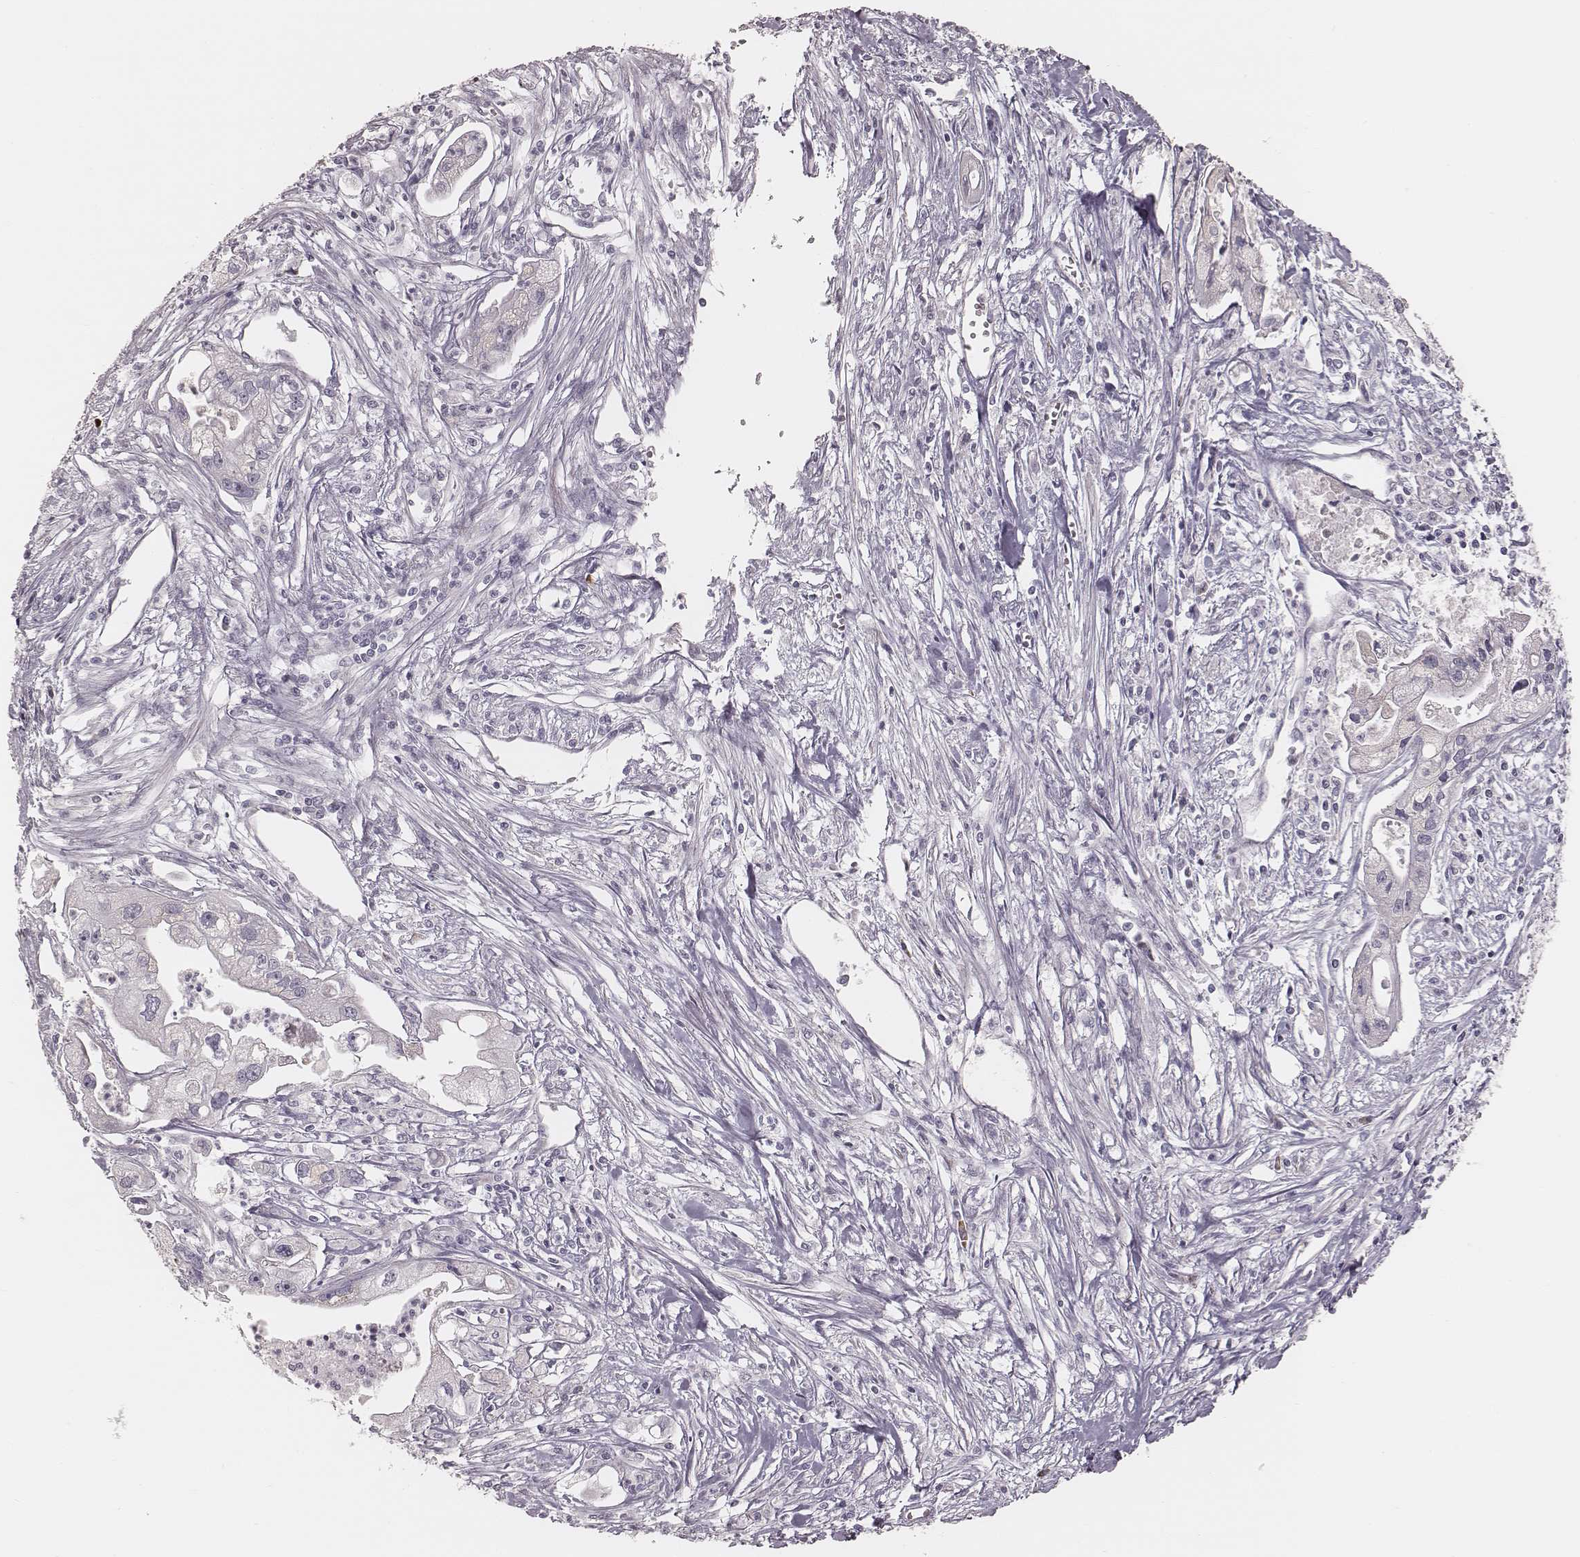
{"staining": {"intensity": "negative", "quantity": "none", "location": "none"}, "tissue": "pancreatic cancer", "cell_type": "Tumor cells", "image_type": "cancer", "snomed": [{"axis": "morphology", "description": "Adenocarcinoma, NOS"}, {"axis": "topography", "description": "Pancreas"}], "caption": "Histopathology image shows no significant protein positivity in tumor cells of pancreatic cancer (adenocarcinoma).", "gene": "KIF5C", "patient": {"sex": "male", "age": 70}}